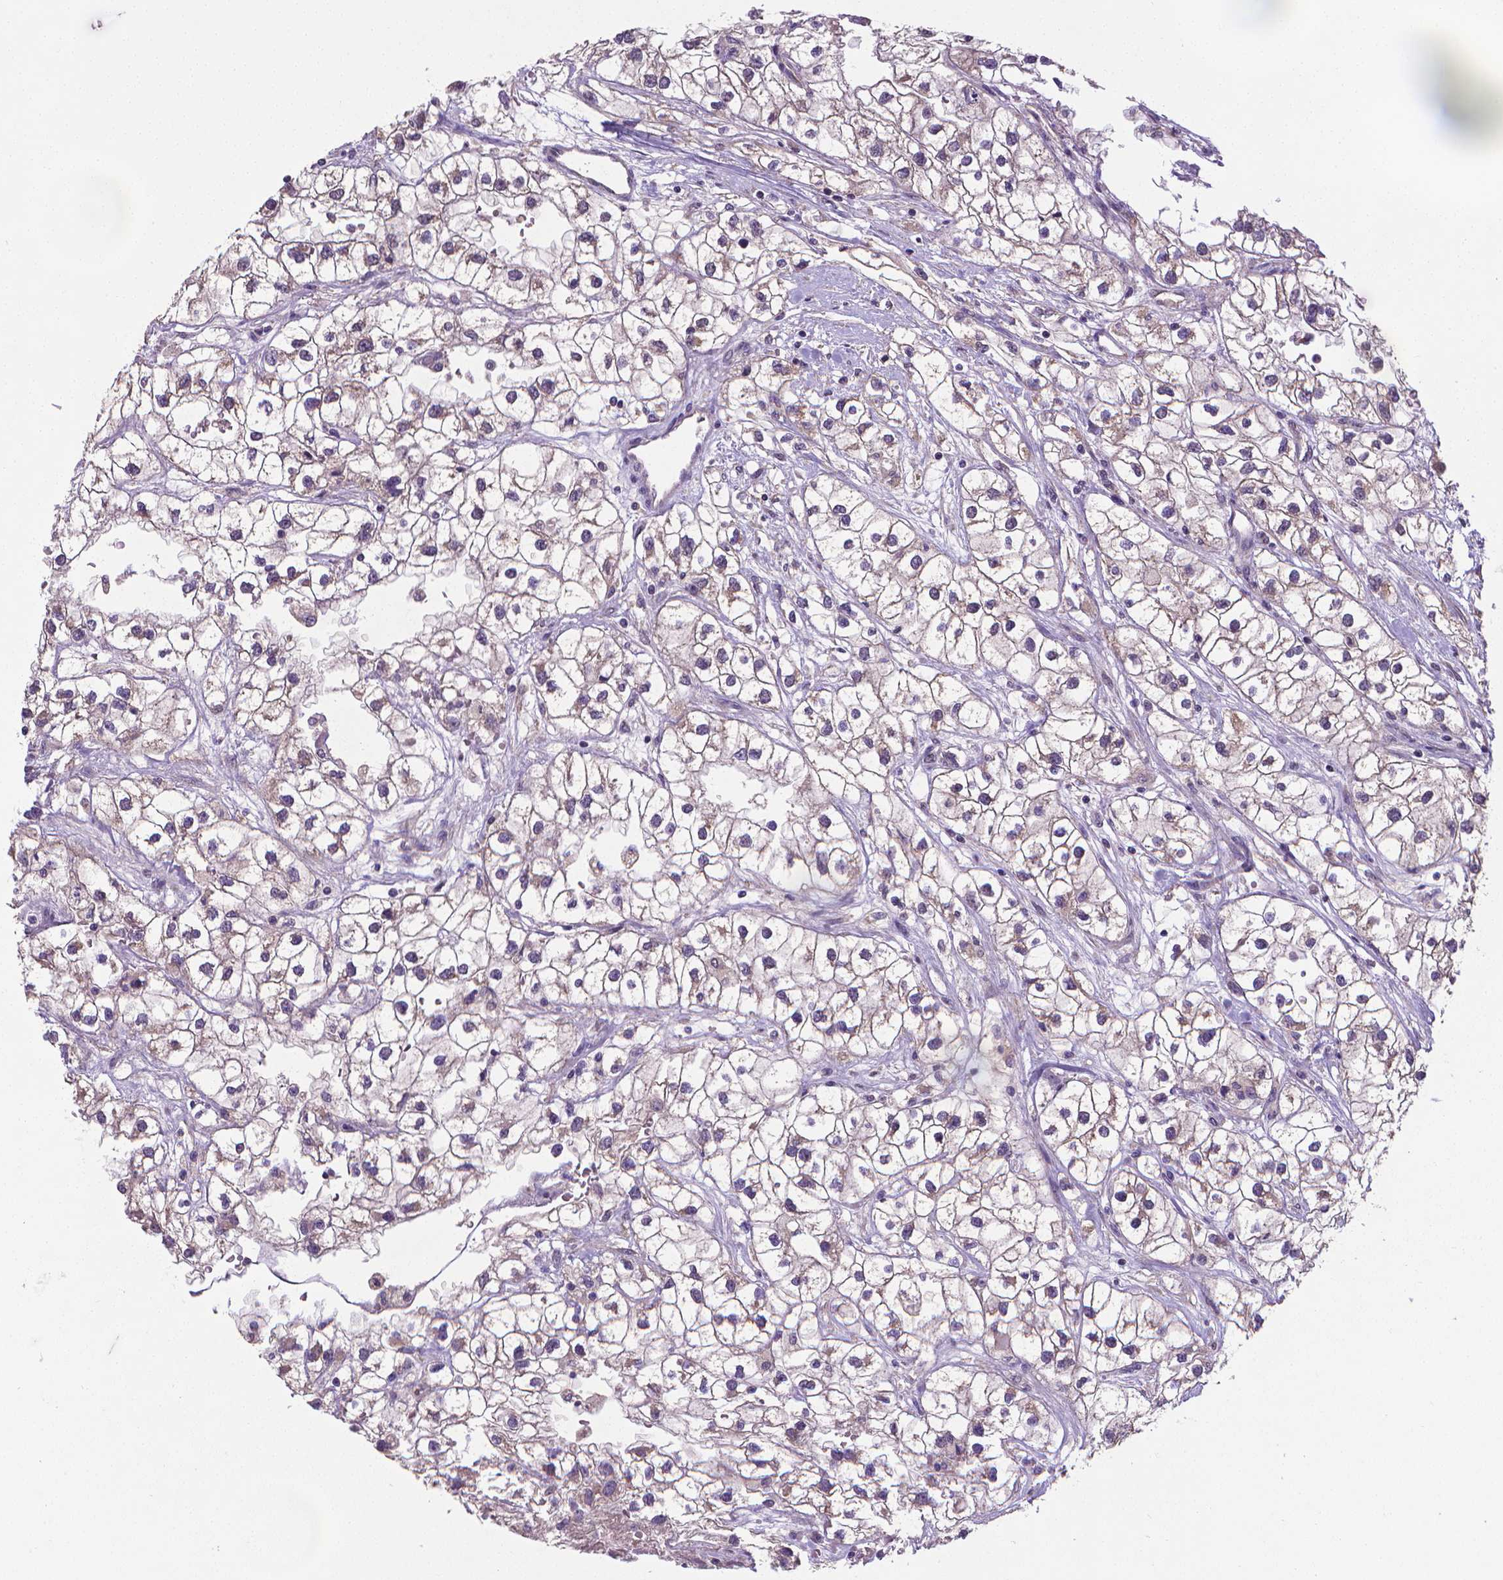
{"staining": {"intensity": "weak", "quantity": "25%-75%", "location": "cytoplasmic/membranous"}, "tissue": "renal cancer", "cell_type": "Tumor cells", "image_type": "cancer", "snomed": [{"axis": "morphology", "description": "Adenocarcinoma, NOS"}, {"axis": "topography", "description": "Kidney"}], "caption": "Immunohistochemical staining of human renal cancer shows low levels of weak cytoplasmic/membranous protein staining in about 25%-75% of tumor cells. Ihc stains the protein in brown and the nuclei are stained blue.", "gene": "GPR63", "patient": {"sex": "male", "age": 59}}